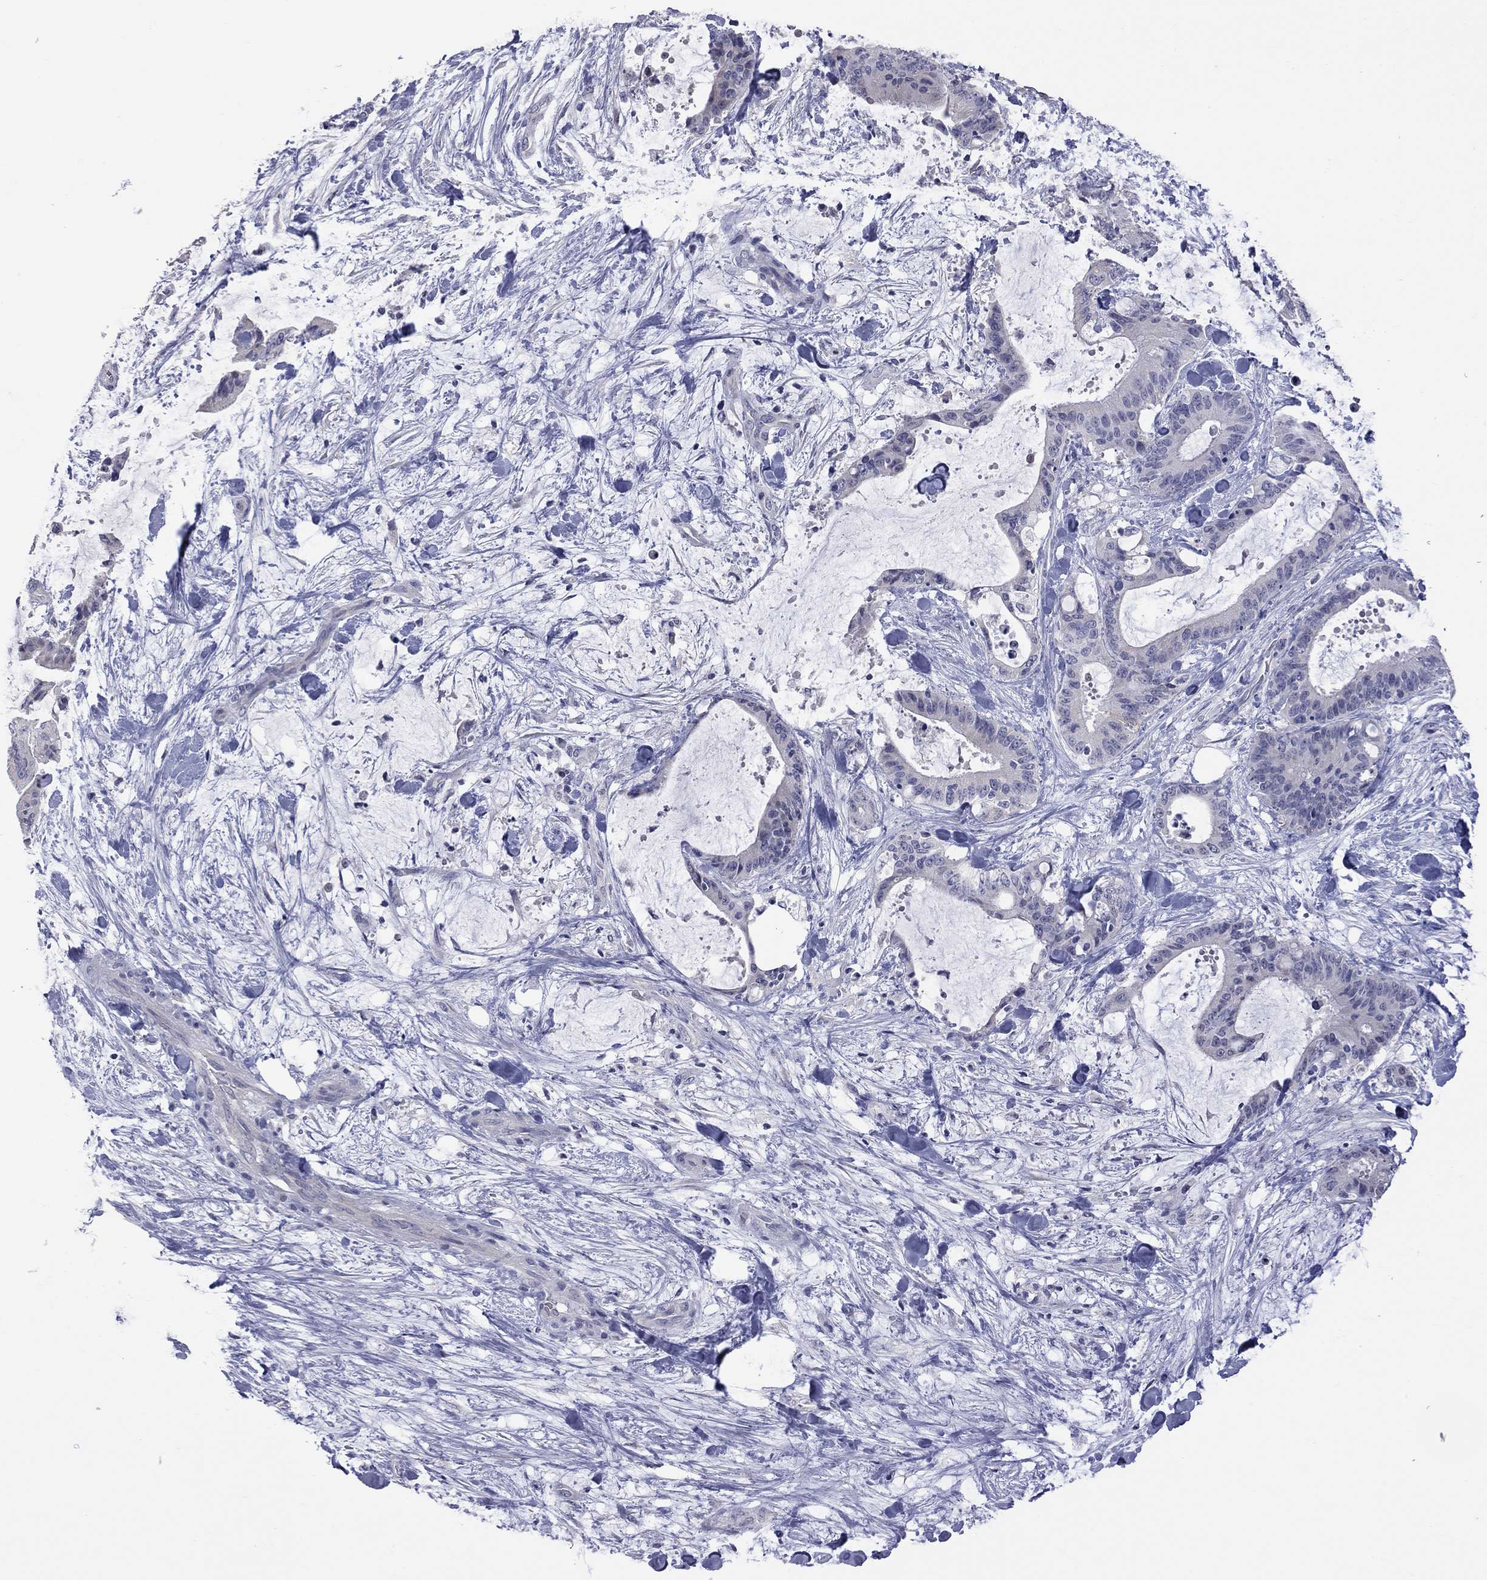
{"staining": {"intensity": "negative", "quantity": "none", "location": "none"}, "tissue": "liver cancer", "cell_type": "Tumor cells", "image_type": "cancer", "snomed": [{"axis": "morphology", "description": "Cholangiocarcinoma"}, {"axis": "topography", "description": "Liver"}], "caption": "DAB (3,3'-diaminobenzidine) immunohistochemical staining of liver cholangiocarcinoma exhibits no significant positivity in tumor cells.", "gene": "HYLS1", "patient": {"sex": "female", "age": 73}}